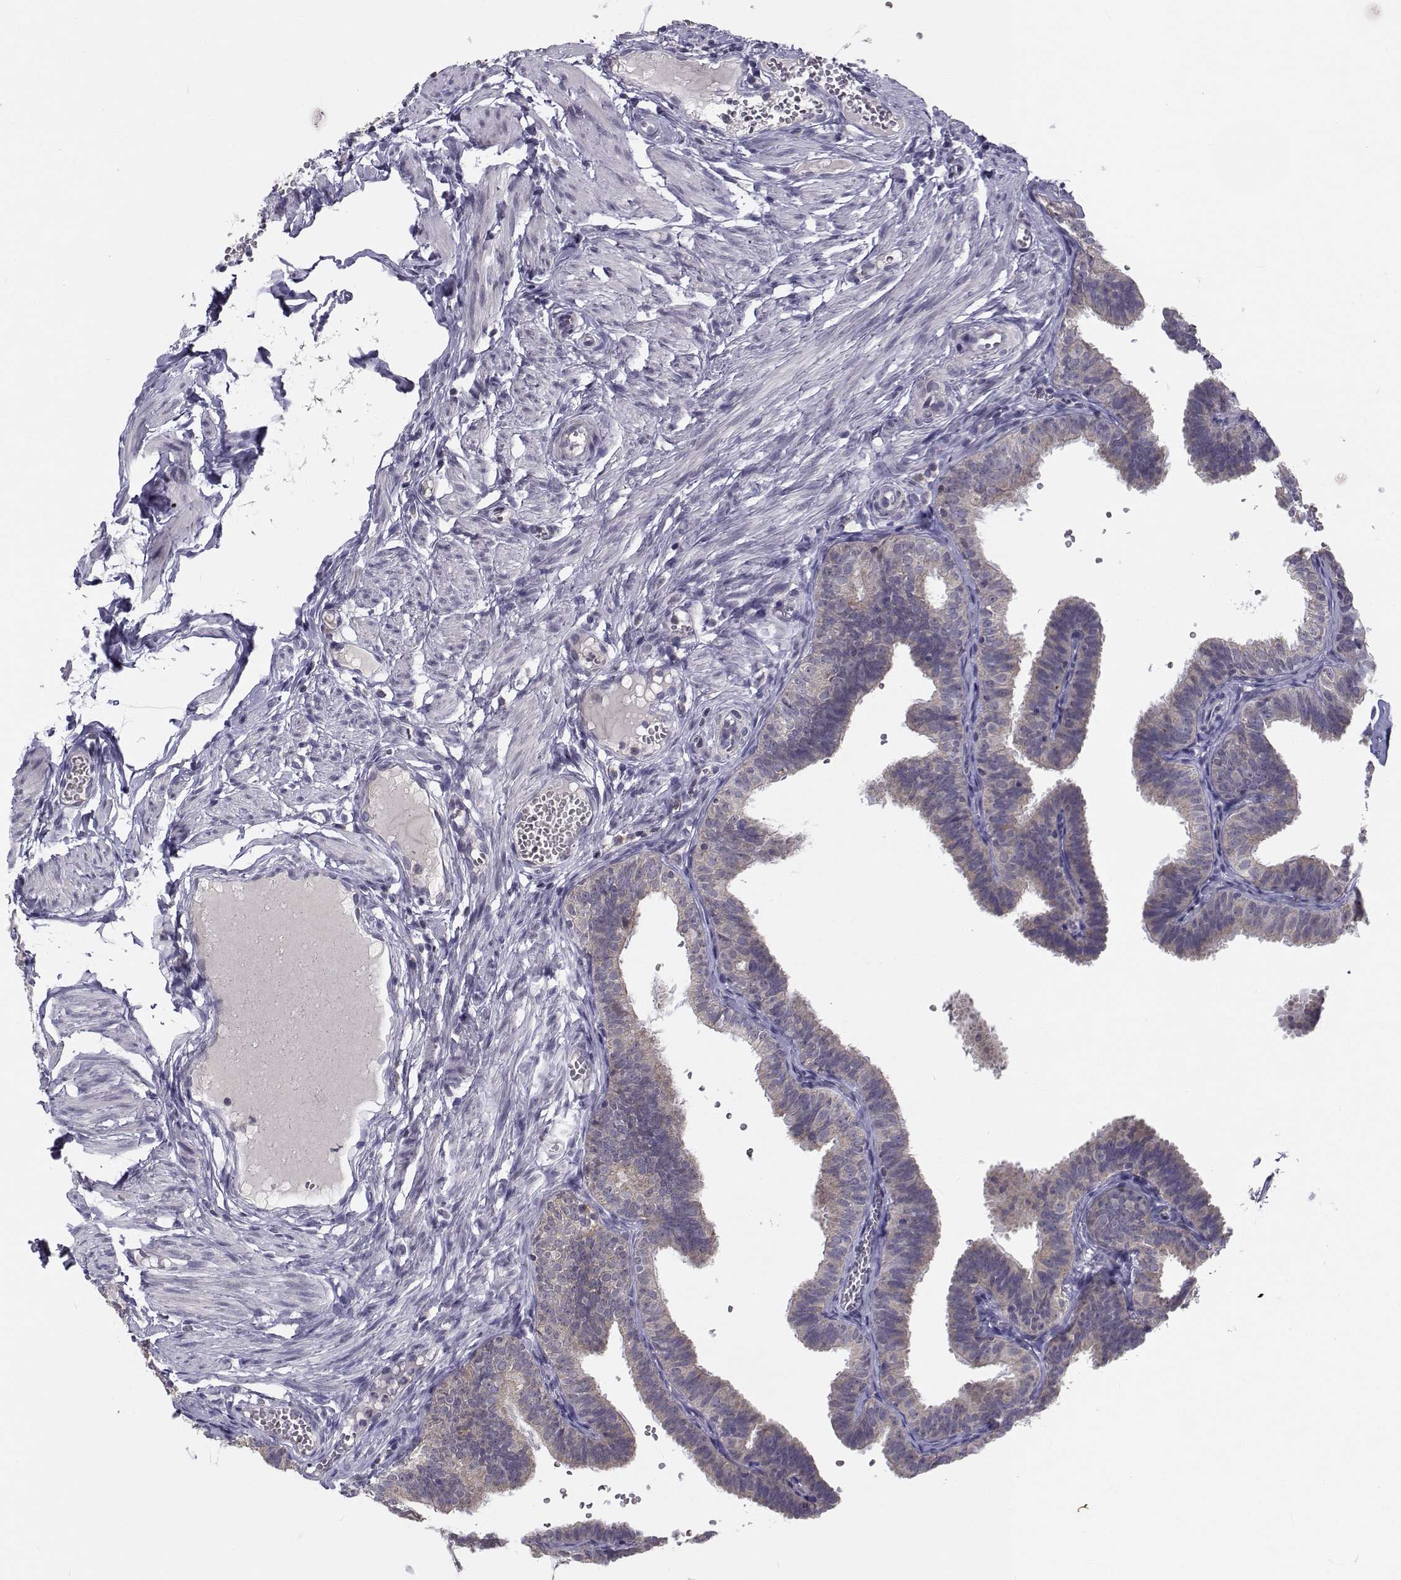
{"staining": {"intensity": "negative", "quantity": "none", "location": "none"}, "tissue": "fallopian tube", "cell_type": "Glandular cells", "image_type": "normal", "snomed": [{"axis": "morphology", "description": "Normal tissue, NOS"}, {"axis": "topography", "description": "Fallopian tube"}], "caption": "A high-resolution photomicrograph shows IHC staining of benign fallopian tube, which reveals no significant staining in glandular cells. The staining is performed using DAB (3,3'-diaminobenzidine) brown chromogen with nuclei counter-stained in using hematoxylin.", "gene": "ANGPT1", "patient": {"sex": "female", "age": 25}}